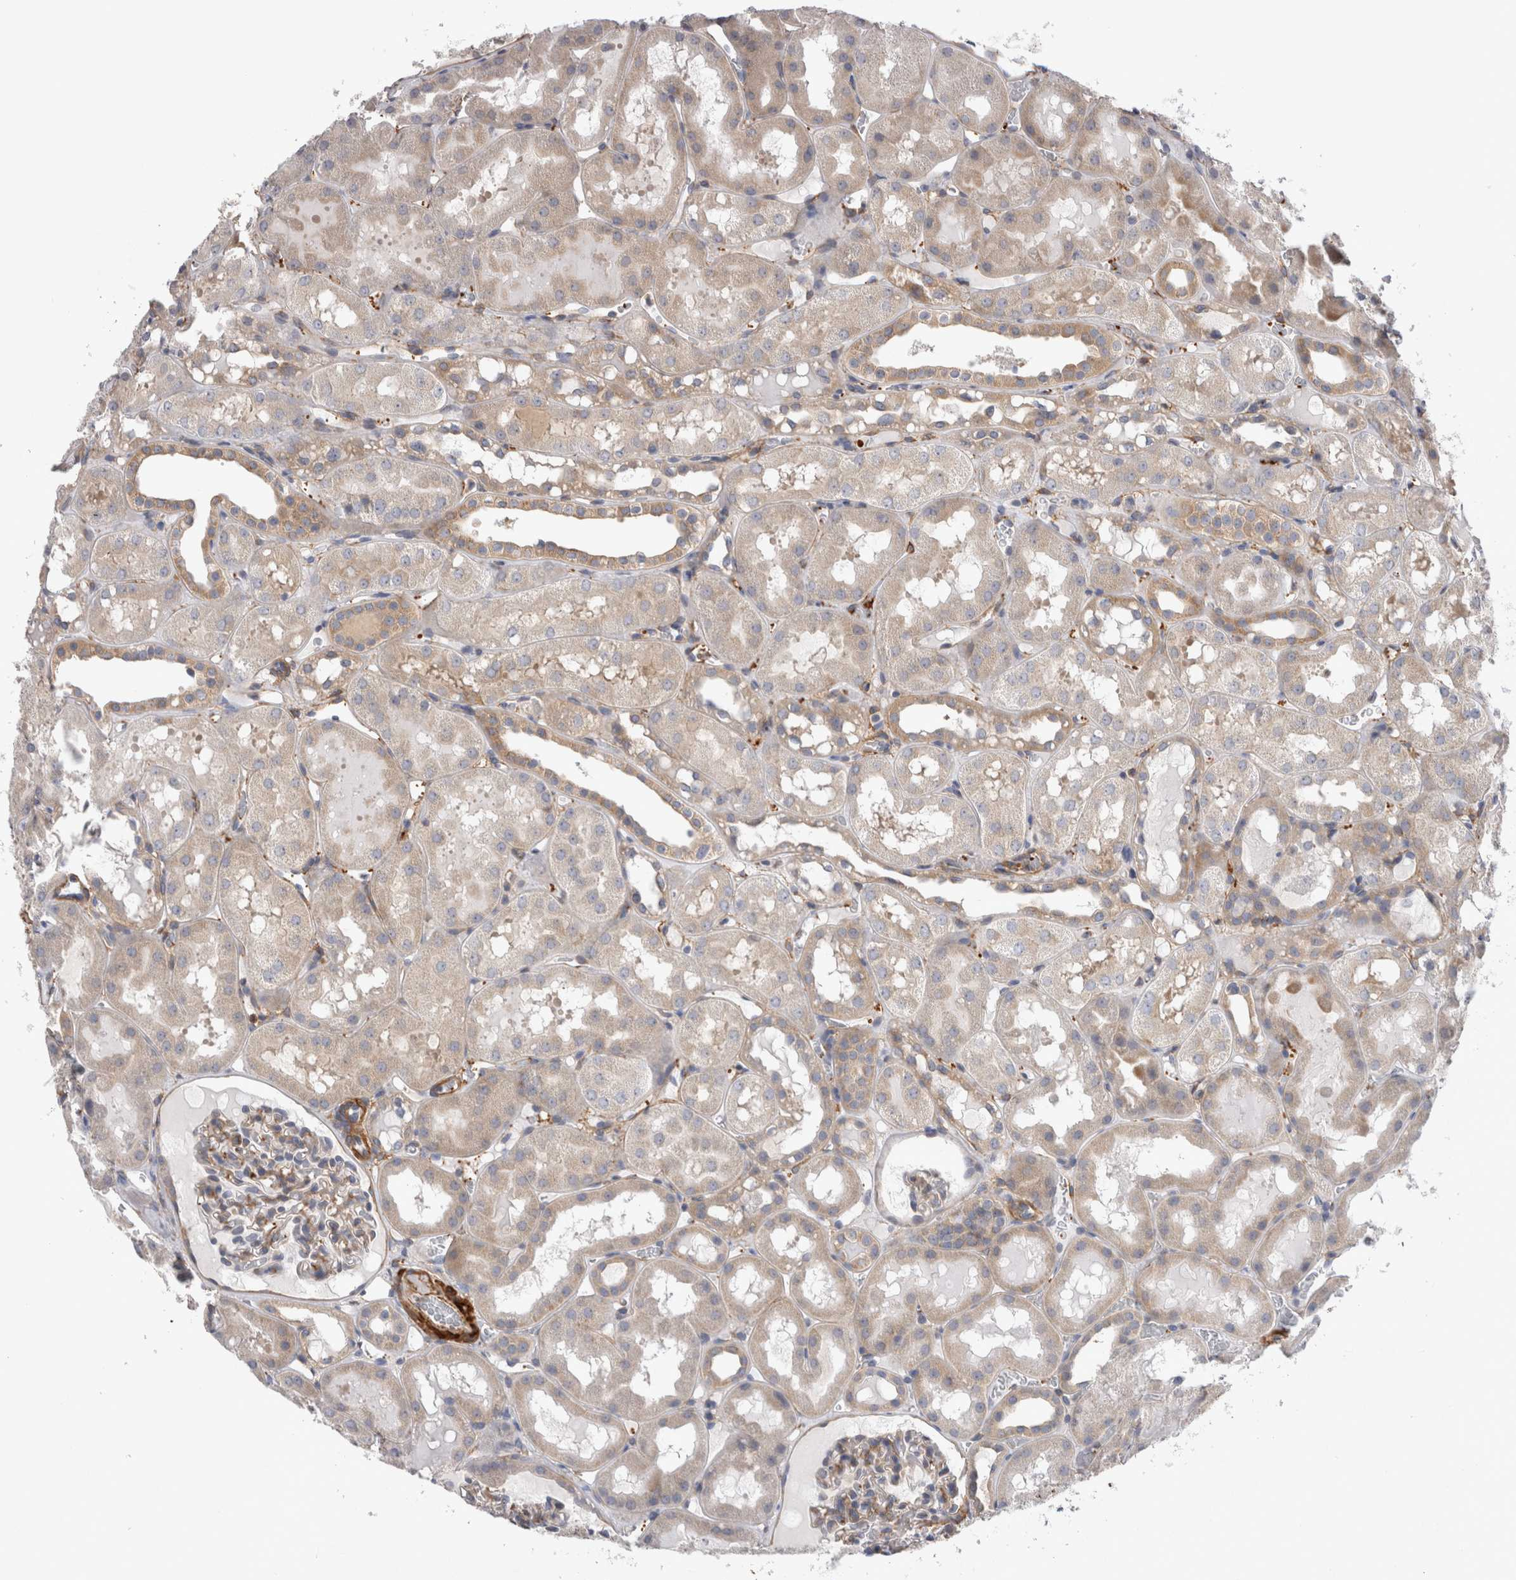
{"staining": {"intensity": "weak", "quantity": "25%-75%", "location": "cytoplasmic/membranous"}, "tissue": "kidney", "cell_type": "Cells in glomeruli", "image_type": "normal", "snomed": [{"axis": "morphology", "description": "Normal tissue, NOS"}, {"axis": "topography", "description": "Kidney"}, {"axis": "topography", "description": "Urinary bladder"}], "caption": "Brown immunohistochemical staining in normal human kidney shows weak cytoplasmic/membranous staining in about 25%-75% of cells in glomeruli. (DAB (3,3'-diaminobenzidine) = brown stain, brightfield microscopy at high magnification).", "gene": "EPRS1", "patient": {"sex": "male", "age": 16}}